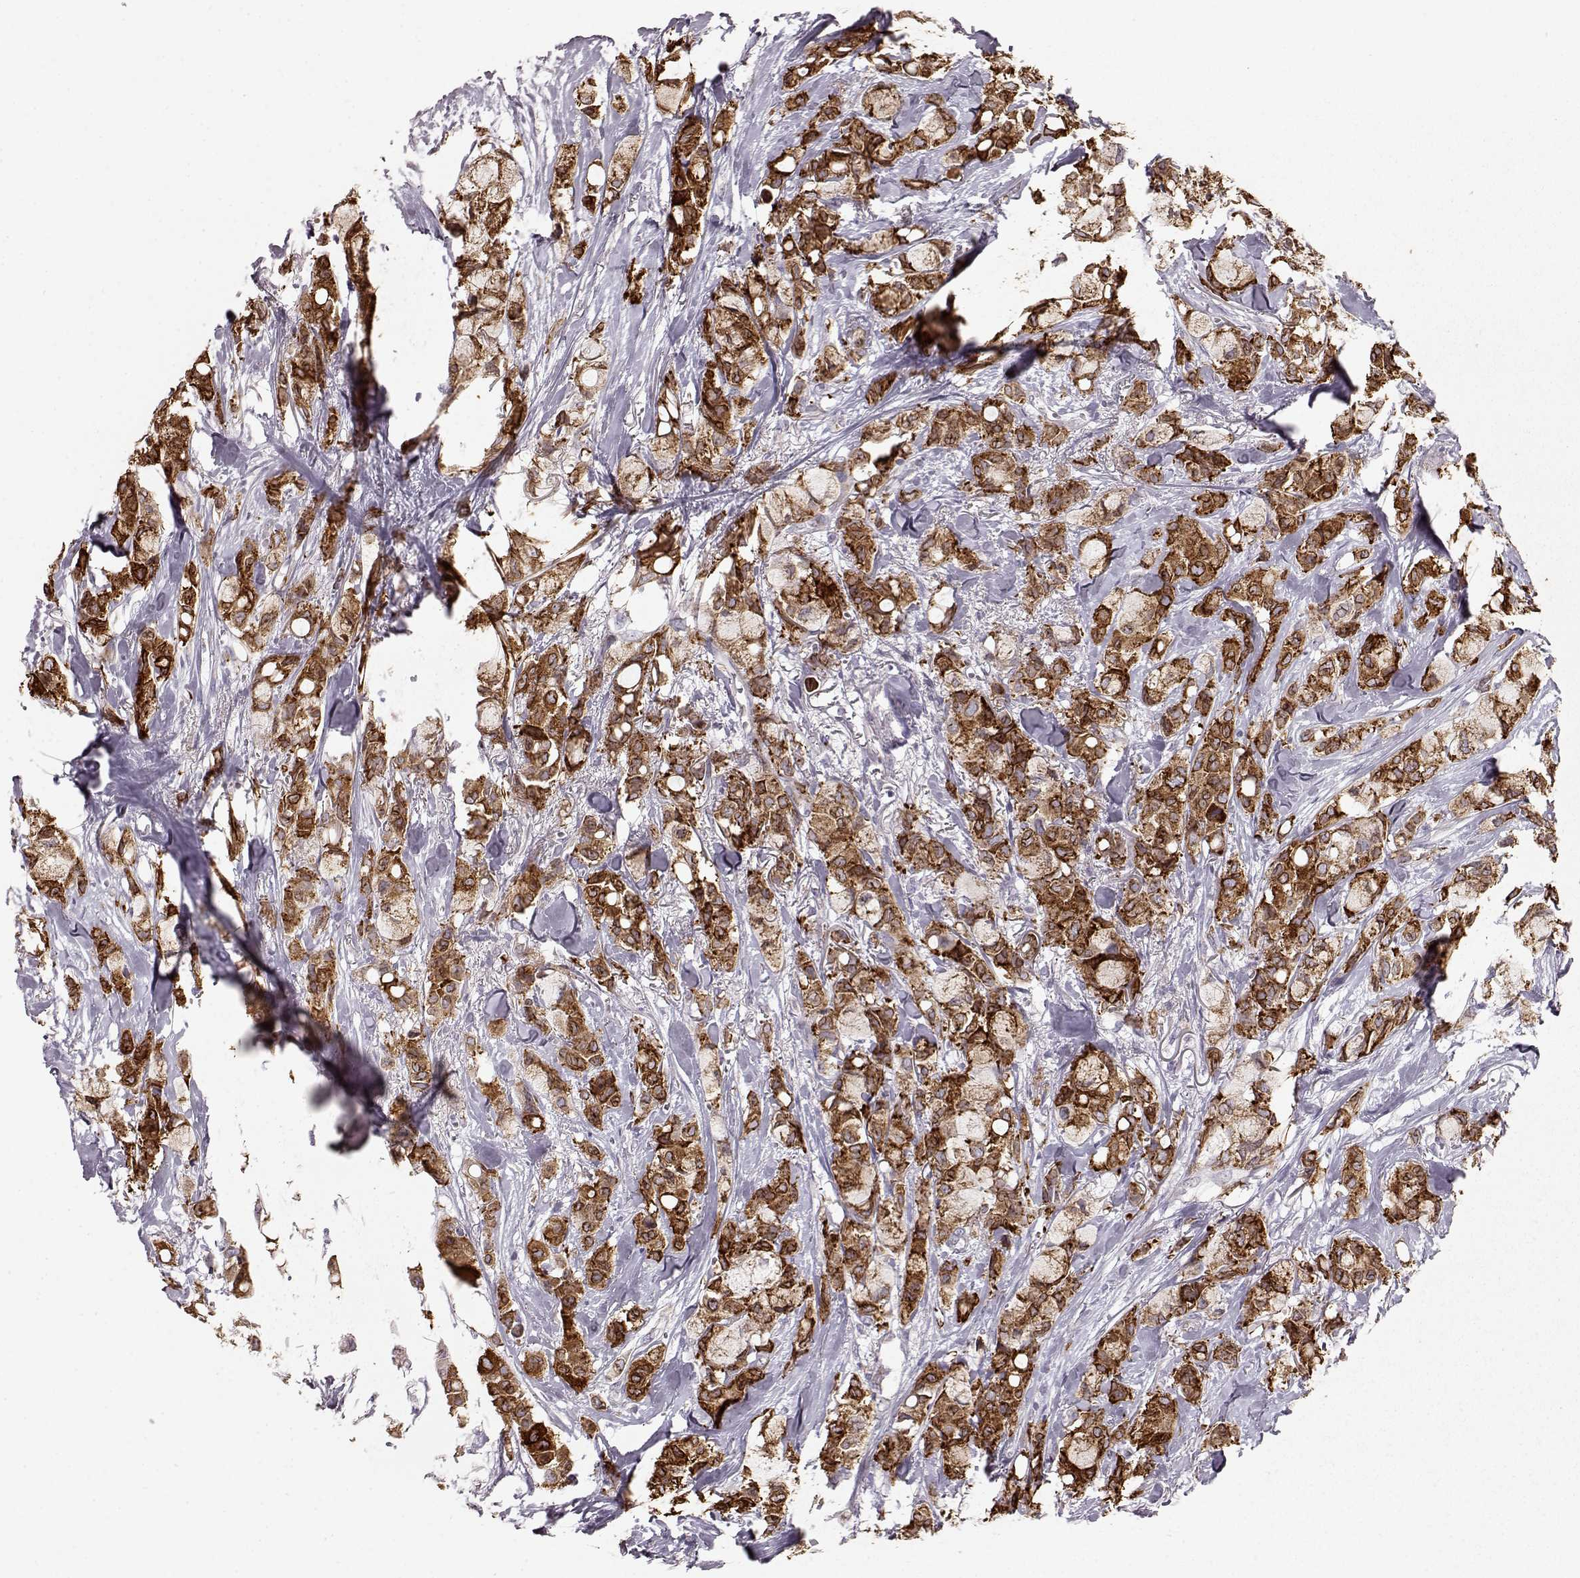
{"staining": {"intensity": "strong", "quantity": ">75%", "location": "cytoplasmic/membranous"}, "tissue": "breast cancer", "cell_type": "Tumor cells", "image_type": "cancer", "snomed": [{"axis": "morphology", "description": "Duct carcinoma"}, {"axis": "topography", "description": "Breast"}], "caption": "IHC (DAB) staining of breast invasive ductal carcinoma displays strong cytoplasmic/membranous protein expression in approximately >75% of tumor cells.", "gene": "ELOVL5", "patient": {"sex": "female", "age": 85}}